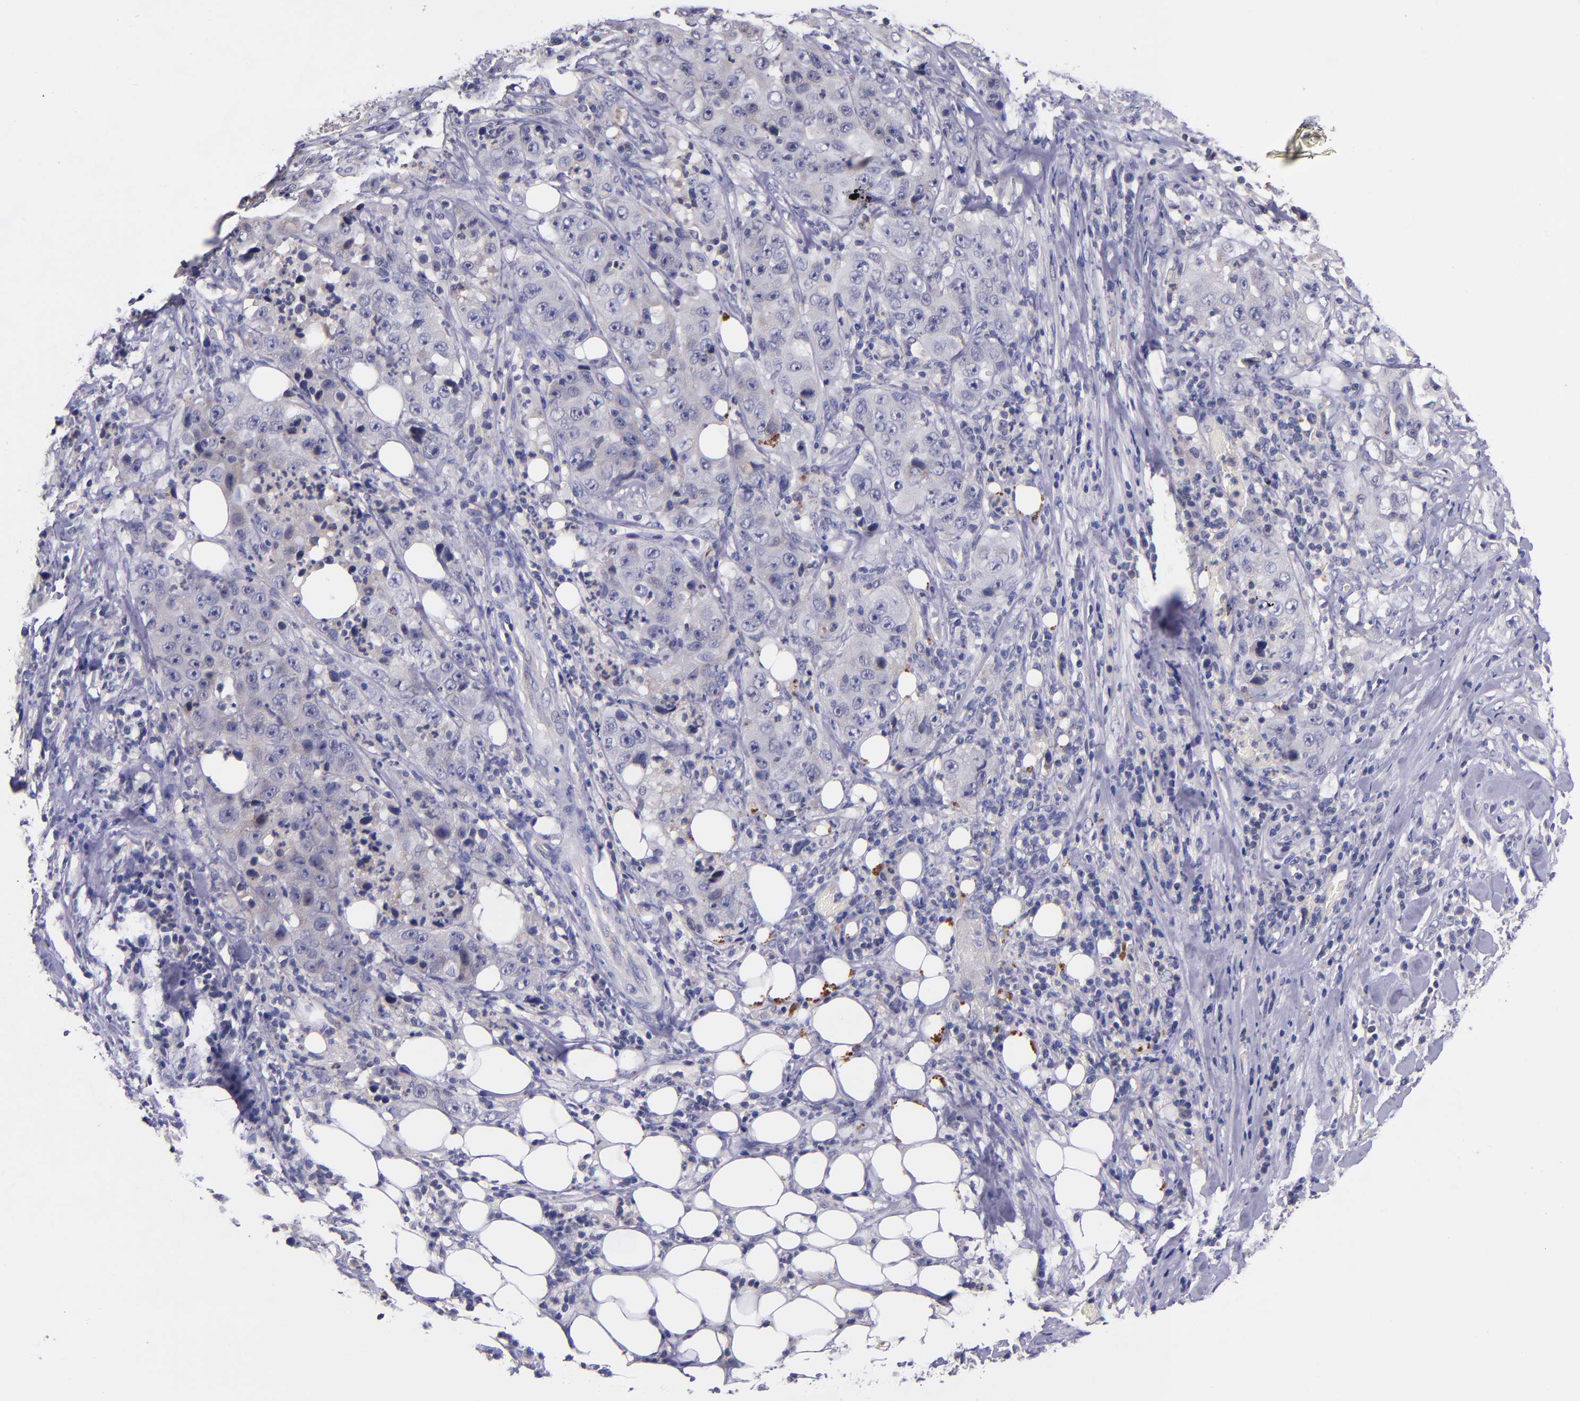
{"staining": {"intensity": "negative", "quantity": "none", "location": "none"}, "tissue": "lung cancer", "cell_type": "Tumor cells", "image_type": "cancer", "snomed": [{"axis": "morphology", "description": "Squamous cell carcinoma, NOS"}, {"axis": "topography", "description": "Lung"}], "caption": "The image displays no significant staining in tumor cells of squamous cell carcinoma (lung). (DAB immunohistochemistry visualized using brightfield microscopy, high magnification).", "gene": "RBP4", "patient": {"sex": "male", "age": 64}}